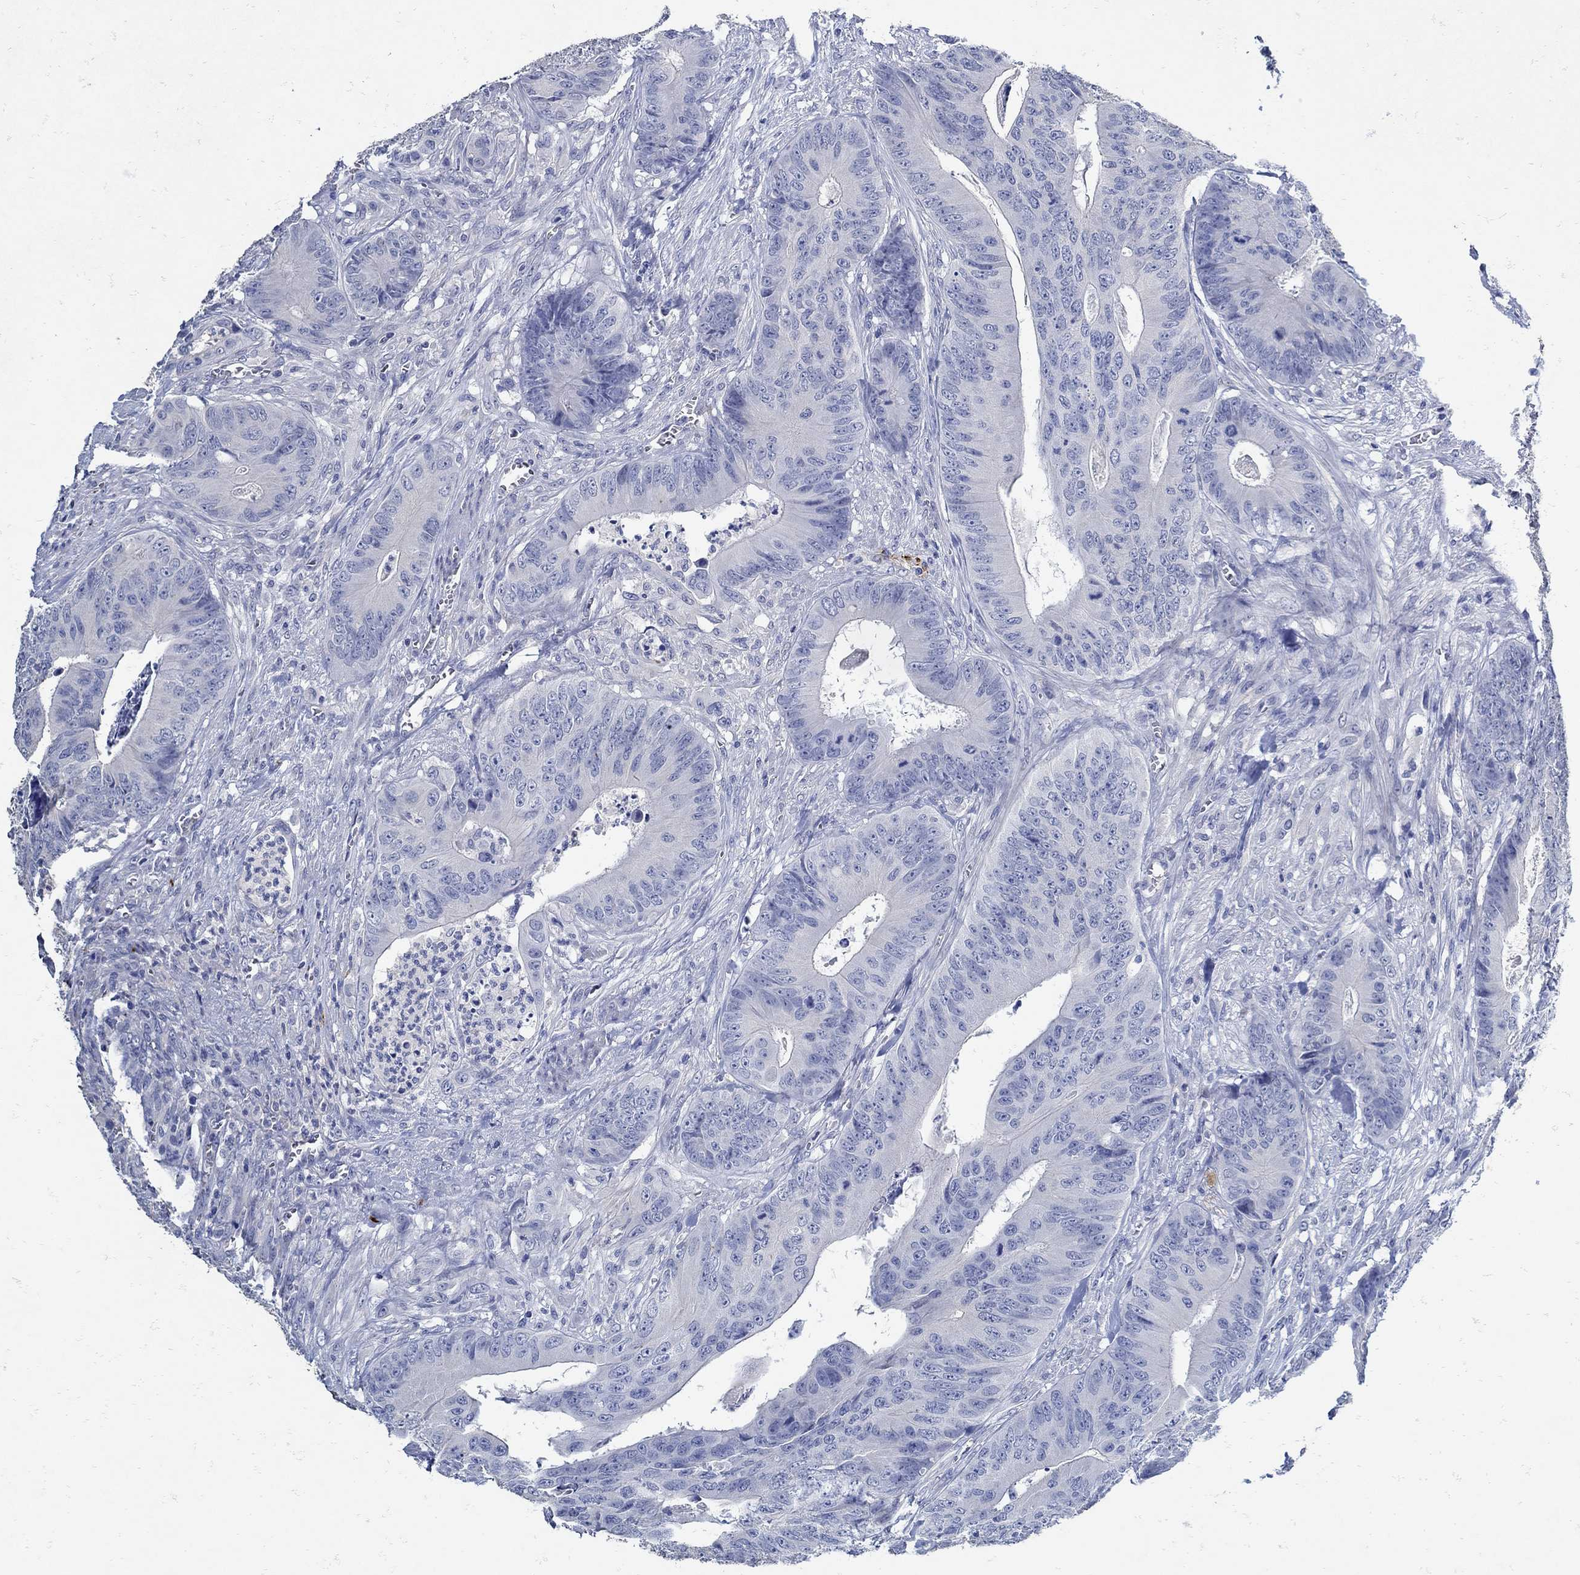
{"staining": {"intensity": "negative", "quantity": "none", "location": "none"}, "tissue": "colorectal cancer", "cell_type": "Tumor cells", "image_type": "cancer", "snomed": [{"axis": "morphology", "description": "Adenocarcinoma, NOS"}, {"axis": "topography", "description": "Colon"}], "caption": "The immunohistochemistry (IHC) micrograph has no significant positivity in tumor cells of colorectal adenocarcinoma tissue.", "gene": "NOS1", "patient": {"sex": "male", "age": 84}}